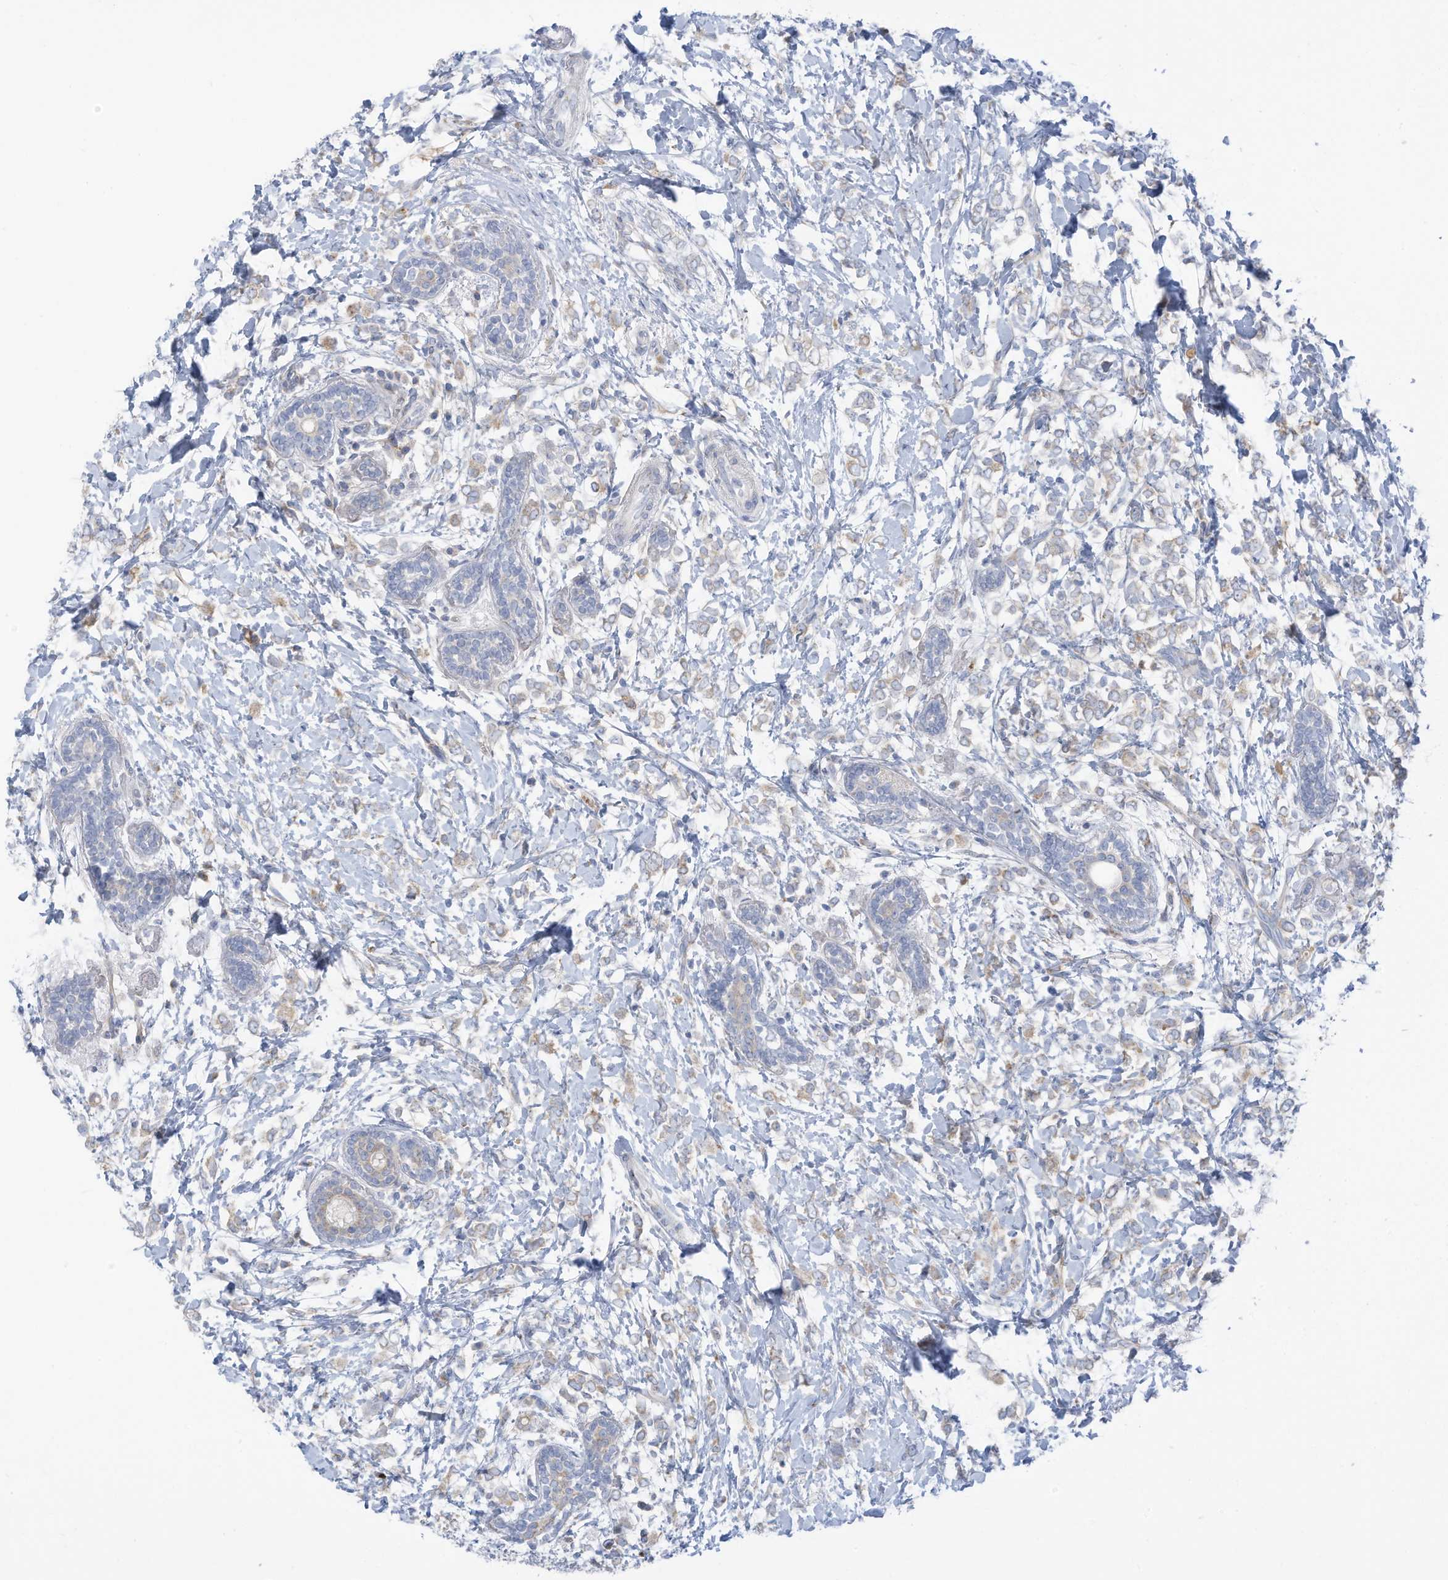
{"staining": {"intensity": "weak", "quantity": "<25%", "location": "cytoplasmic/membranous"}, "tissue": "breast cancer", "cell_type": "Tumor cells", "image_type": "cancer", "snomed": [{"axis": "morphology", "description": "Normal tissue, NOS"}, {"axis": "morphology", "description": "Lobular carcinoma"}, {"axis": "topography", "description": "Breast"}], "caption": "Immunohistochemistry of breast lobular carcinoma exhibits no staining in tumor cells.", "gene": "TRMT2B", "patient": {"sex": "female", "age": 47}}